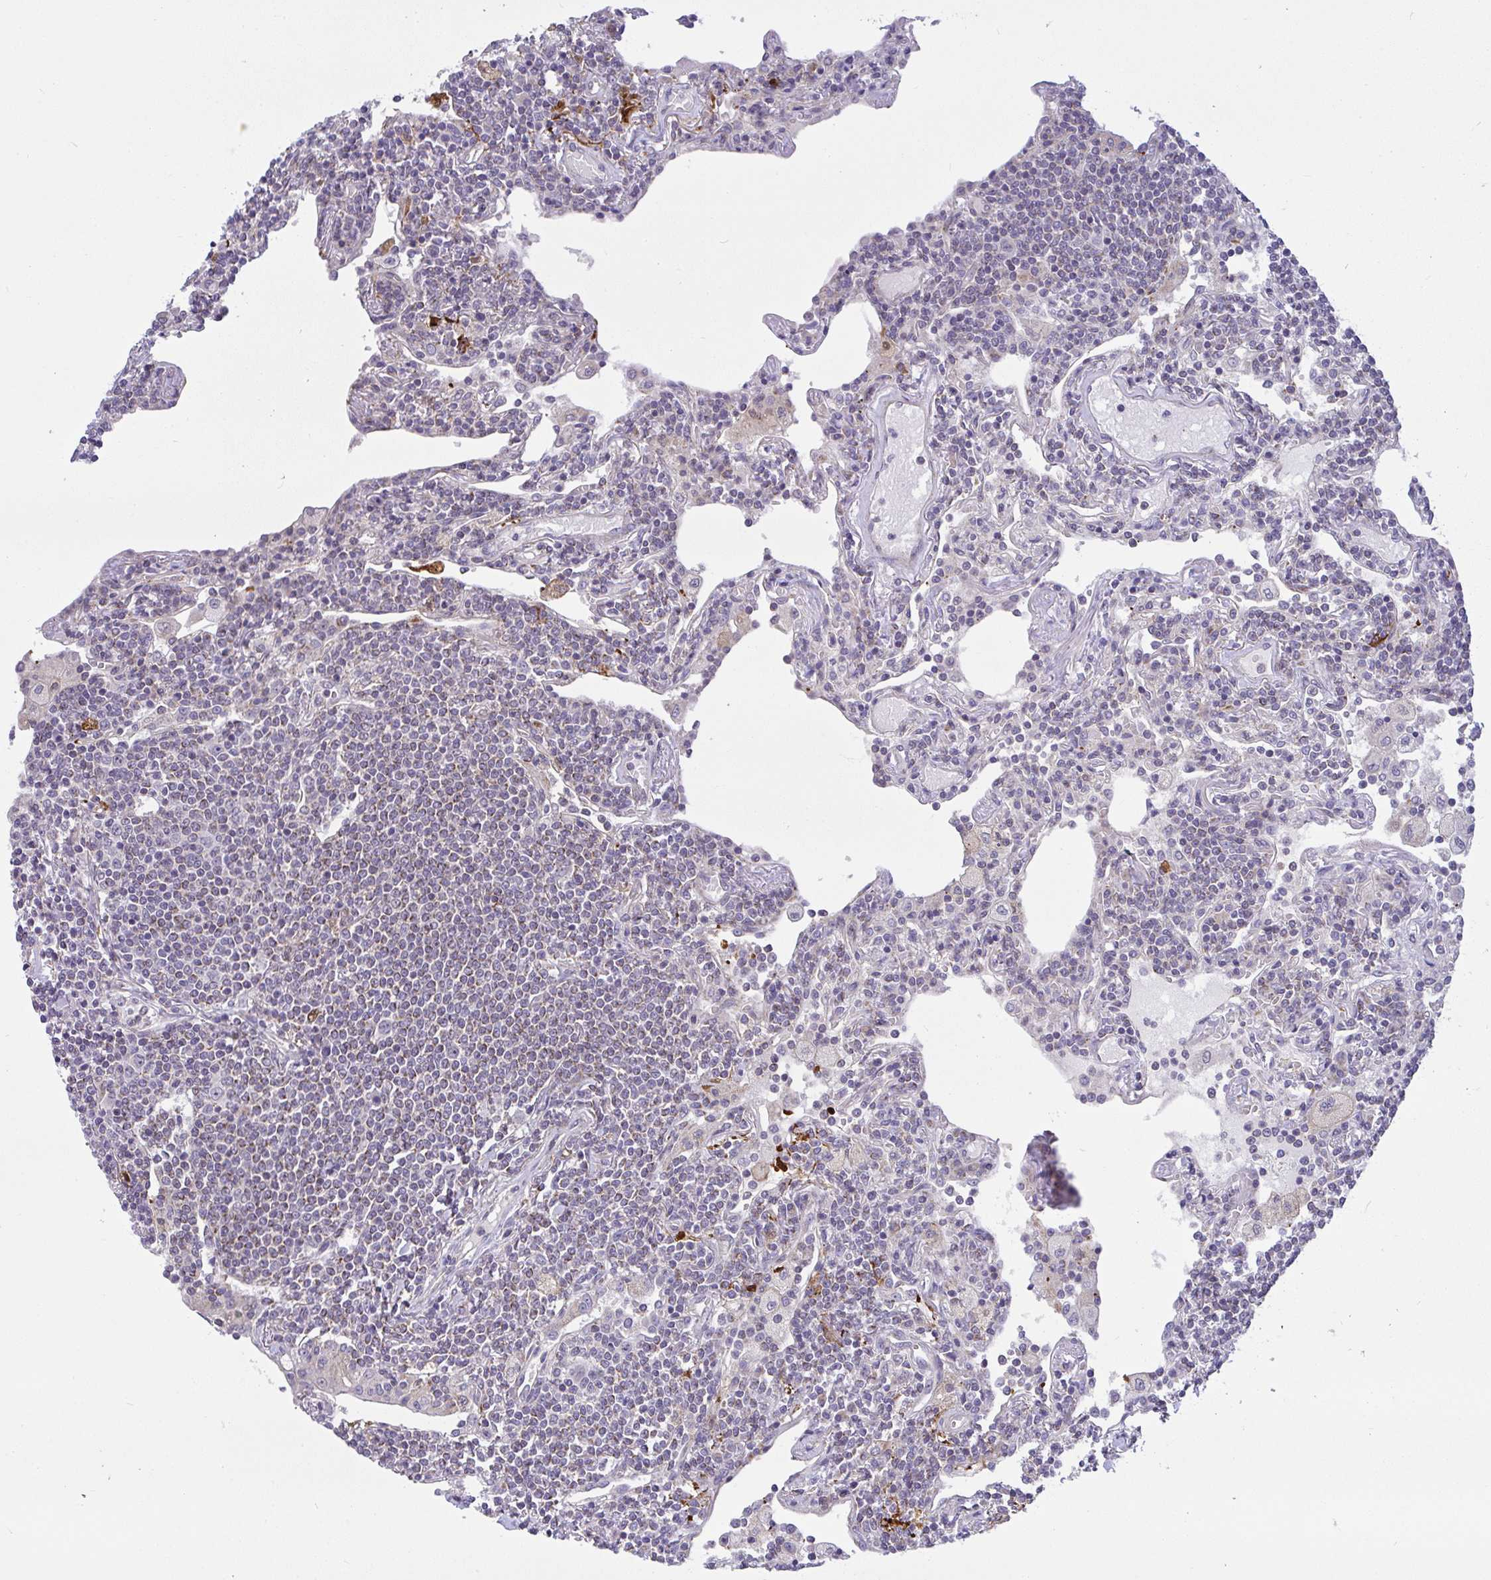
{"staining": {"intensity": "weak", "quantity": ">75%", "location": "cytoplasmic/membranous"}, "tissue": "lymphoma", "cell_type": "Tumor cells", "image_type": "cancer", "snomed": [{"axis": "morphology", "description": "Malignant lymphoma, non-Hodgkin's type, Low grade"}, {"axis": "topography", "description": "Lung"}], "caption": "Weak cytoplasmic/membranous positivity for a protein is appreciated in about >75% of tumor cells of low-grade malignant lymphoma, non-Hodgkin's type using immunohistochemistry.", "gene": "SRRM4", "patient": {"sex": "female", "age": 71}}